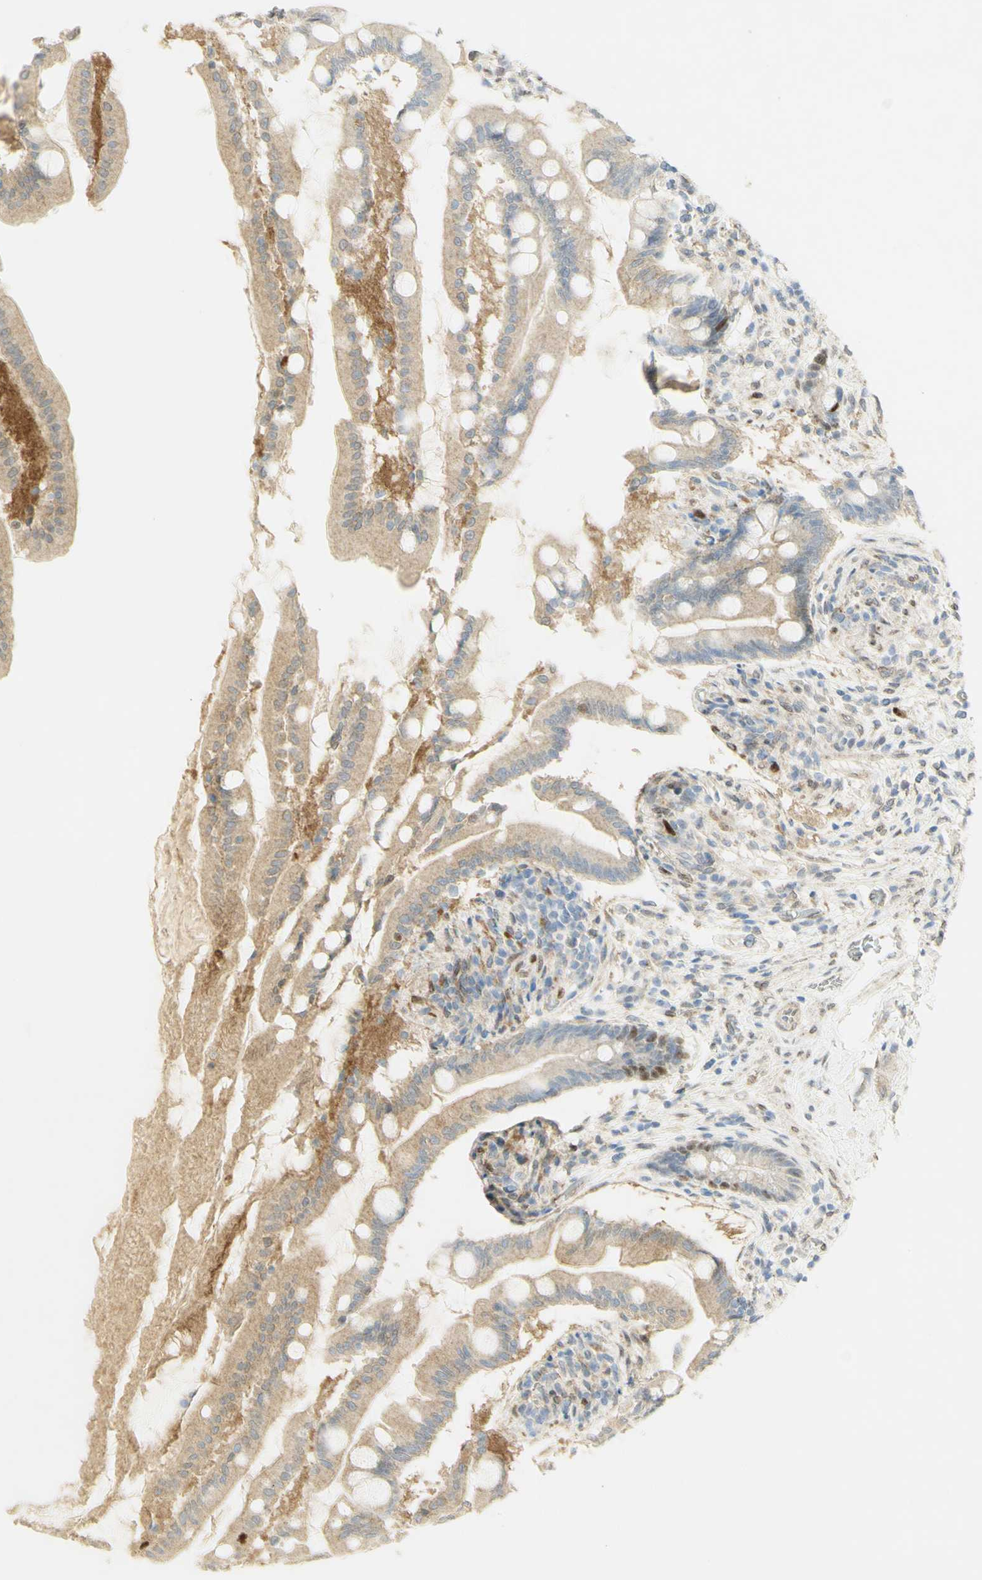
{"staining": {"intensity": "strong", "quantity": "<25%", "location": "cytoplasmic/membranous,nuclear"}, "tissue": "small intestine", "cell_type": "Glandular cells", "image_type": "normal", "snomed": [{"axis": "morphology", "description": "Normal tissue, NOS"}, {"axis": "topography", "description": "Small intestine"}], "caption": "High-magnification brightfield microscopy of normal small intestine stained with DAB (brown) and counterstained with hematoxylin (blue). glandular cells exhibit strong cytoplasmic/membranous,nuclear expression is present in about<25% of cells.", "gene": "E2F1", "patient": {"sex": "female", "age": 56}}